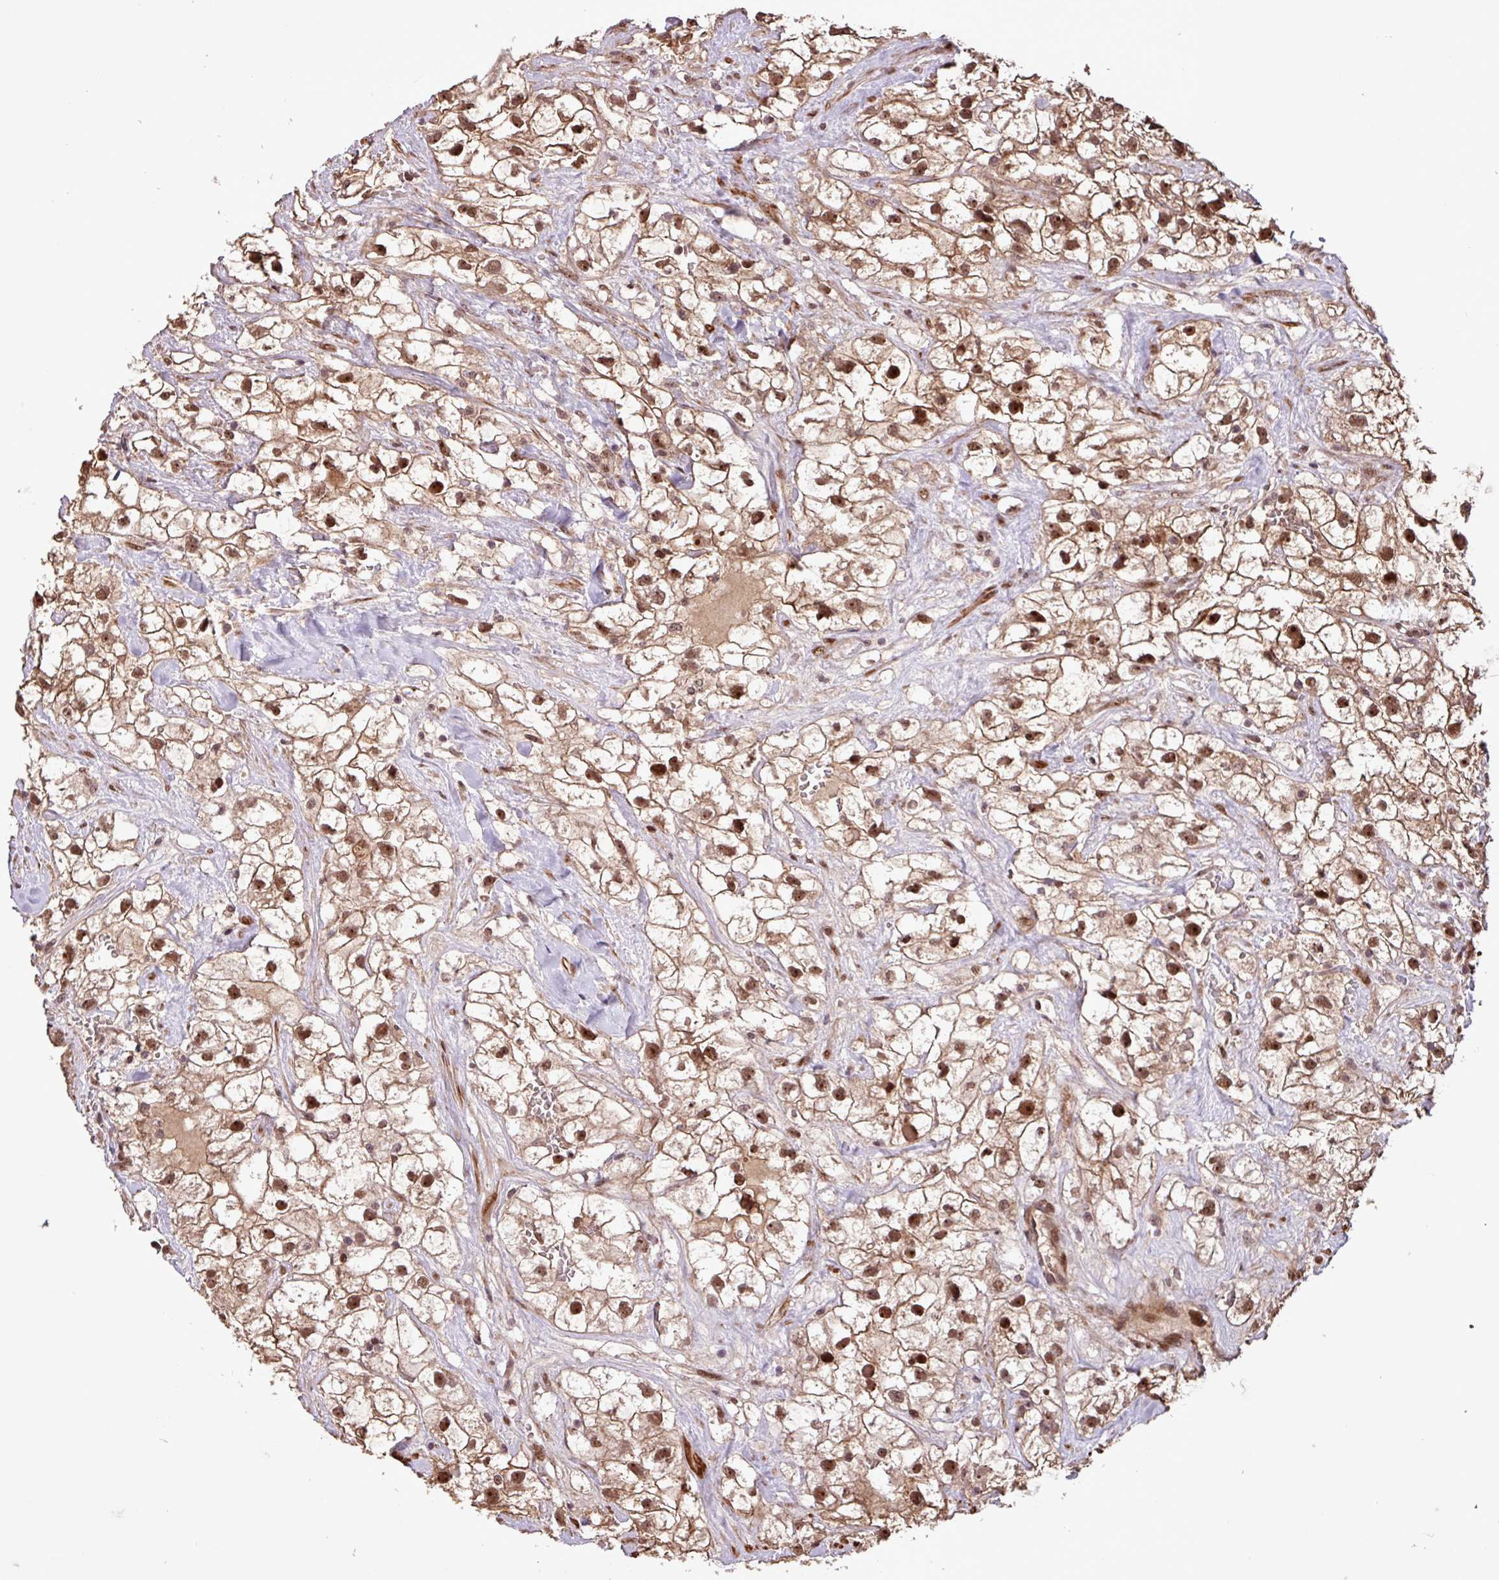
{"staining": {"intensity": "moderate", "quantity": ">75%", "location": "nuclear"}, "tissue": "renal cancer", "cell_type": "Tumor cells", "image_type": "cancer", "snomed": [{"axis": "morphology", "description": "Adenocarcinoma, NOS"}, {"axis": "topography", "description": "Kidney"}], "caption": "About >75% of tumor cells in adenocarcinoma (renal) exhibit moderate nuclear protein staining as visualized by brown immunohistochemical staining.", "gene": "SLC22A24", "patient": {"sex": "male", "age": 59}}